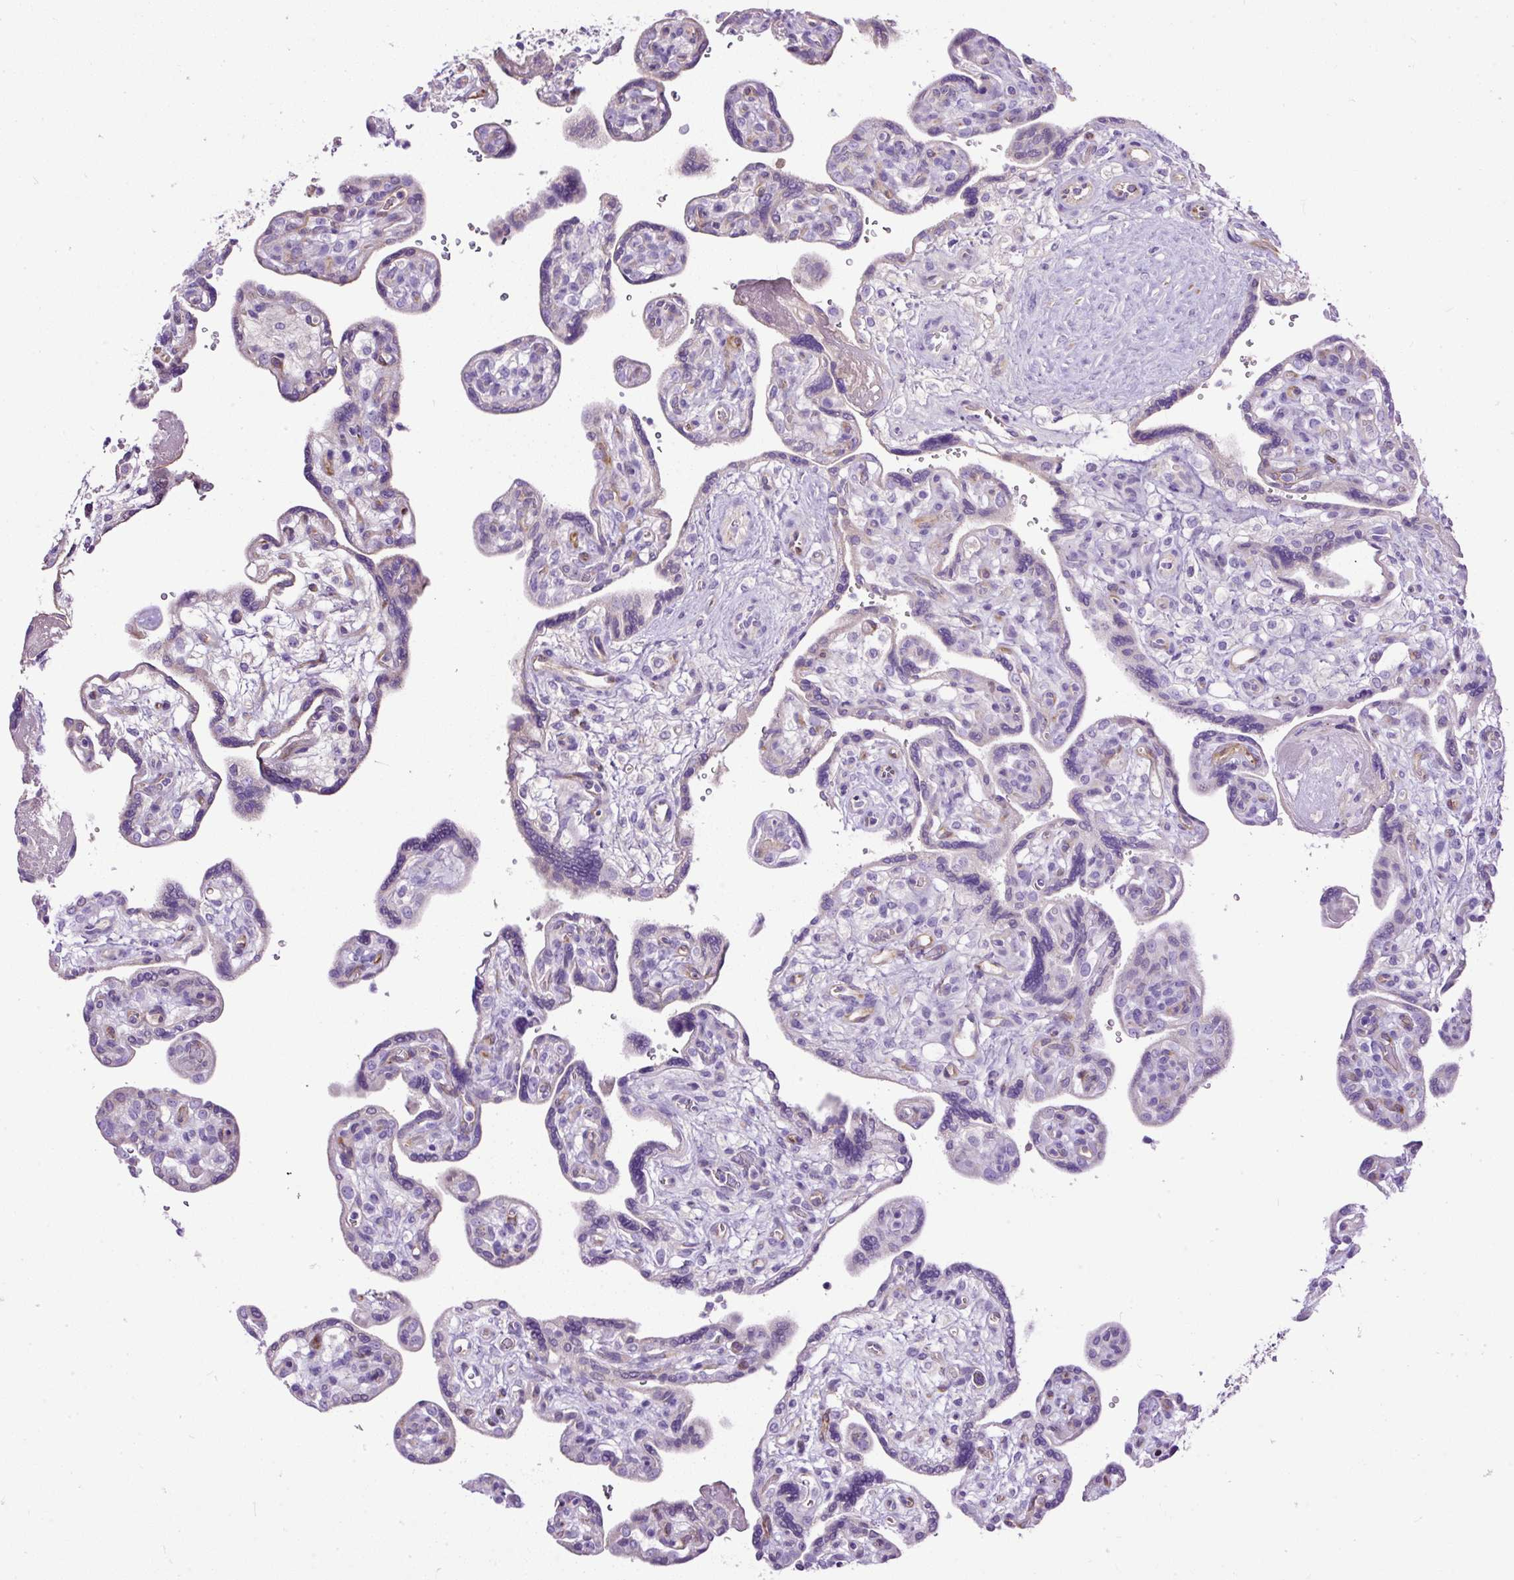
{"staining": {"intensity": "negative", "quantity": "none", "location": "none"}, "tissue": "placenta", "cell_type": "Decidual cells", "image_type": "normal", "snomed": [{"axis": "morphology", "description": "Normal tissue, NOS"}, {"axis": "topography", "description": "Placenta"}], "caption": "Immunohistochemistry micrograph of benign placenta: human placenta stained with DAB reveals no significant protein staining in decidual cells. The staining was performed using DAB to visualize the protein expression in brown, while the nuclei were stained in blue with hematoxylin (Magnification: 20x).", "gene": "CLEC3B", "patient": {"sex": "female", "age": 39}}